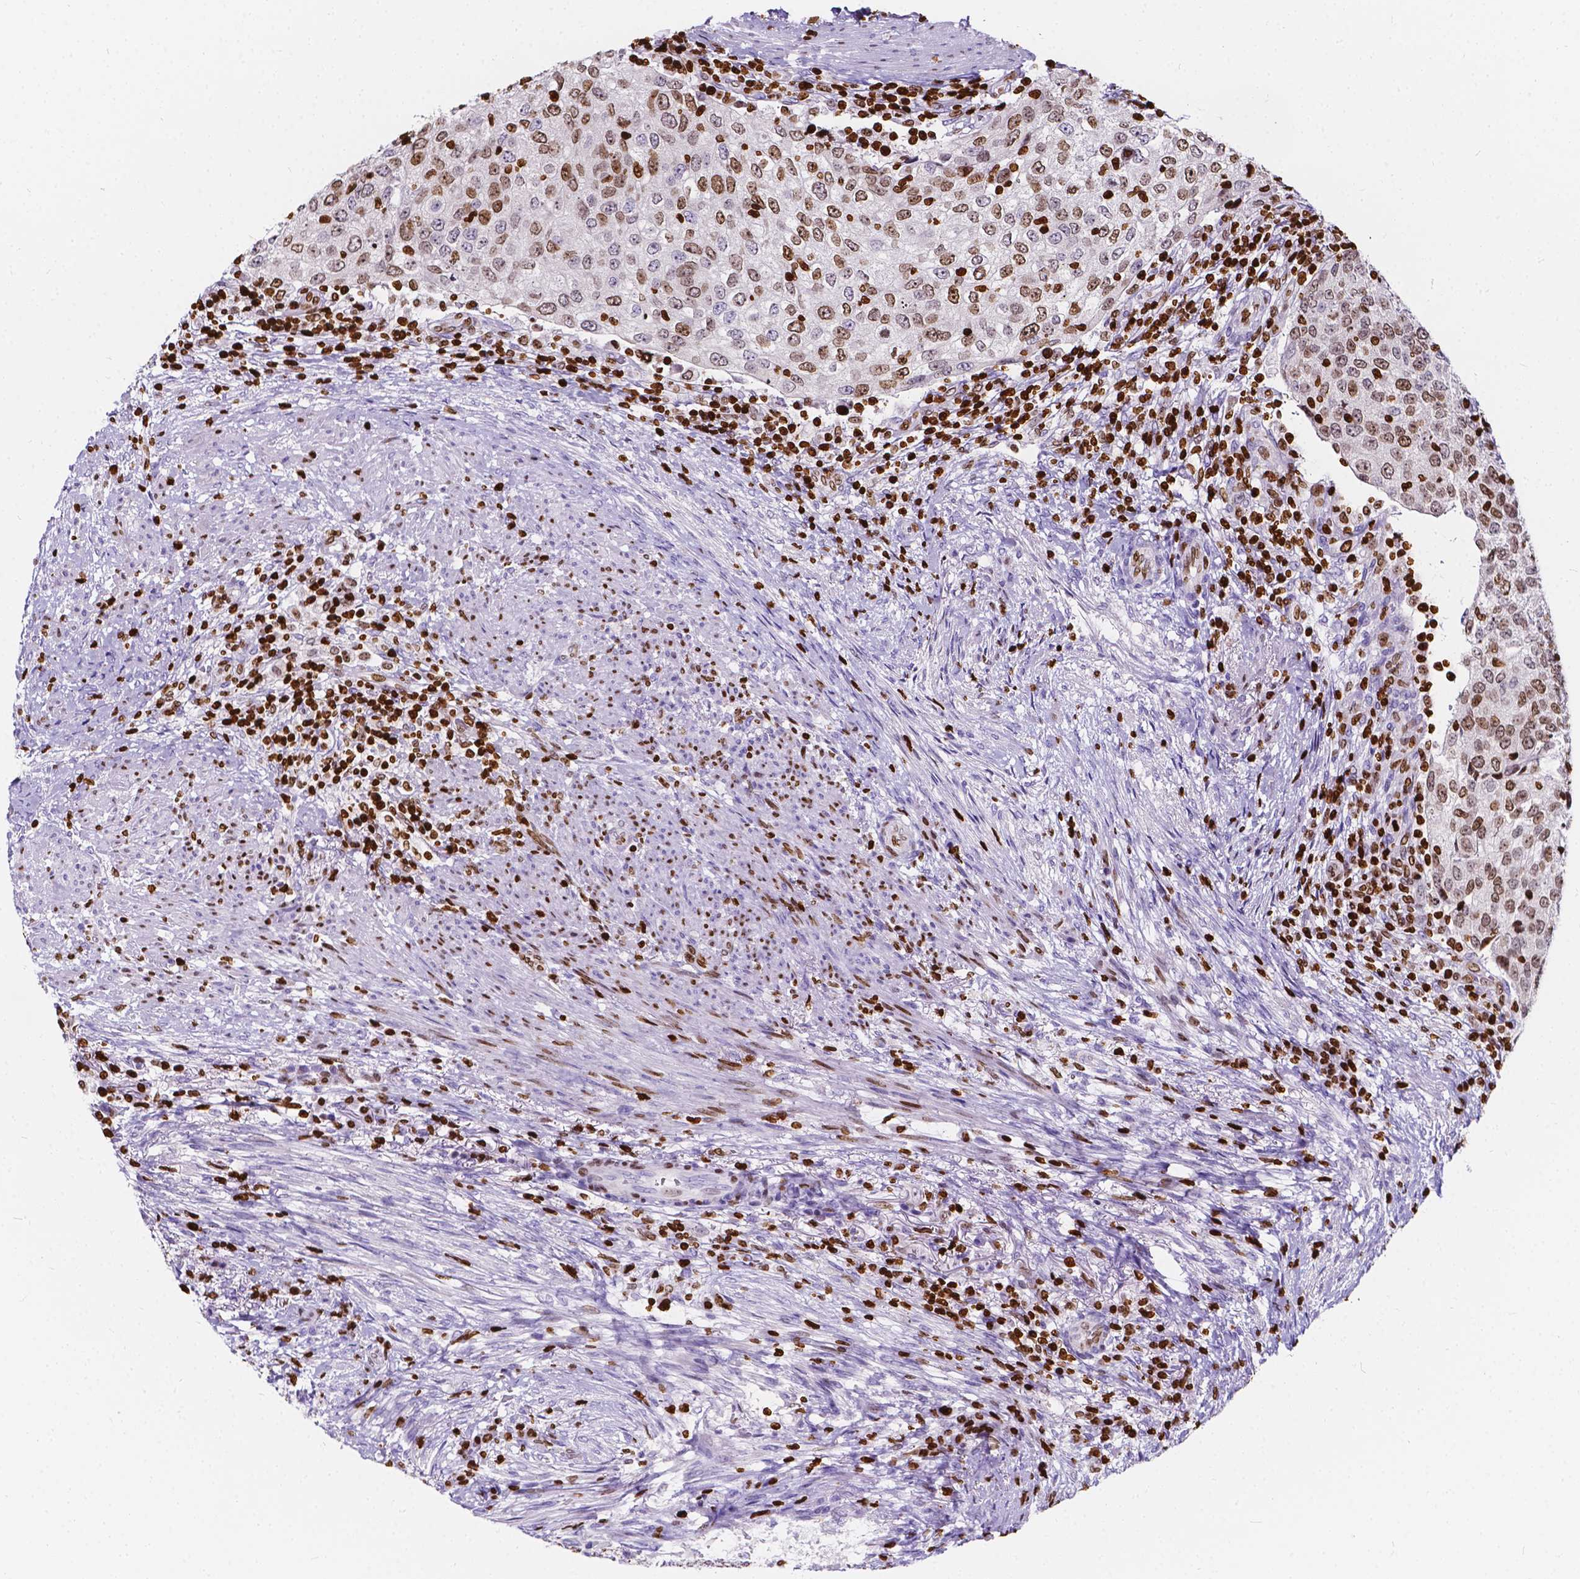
{"staining": {"intensity": "moderate", "quantity": ">75%", "location": "nuclear"}, "tissue": "urothelial cancer", "cell_type": "Tumor cells", "image_type": "cancer", "snomed": [{"axis": "morphology", "description": "Urothelial carcinoma, High grade"}, {"axis": "topography", "description": "Urinary bladder"}], "caption": "Tumor cells demonstrate moderate nuclear positivity in approximately >75% of cells in urothelial carcinoma (high-grade).", "gene": "CBY3", "patient": {"sex": "female", "age": 78}}